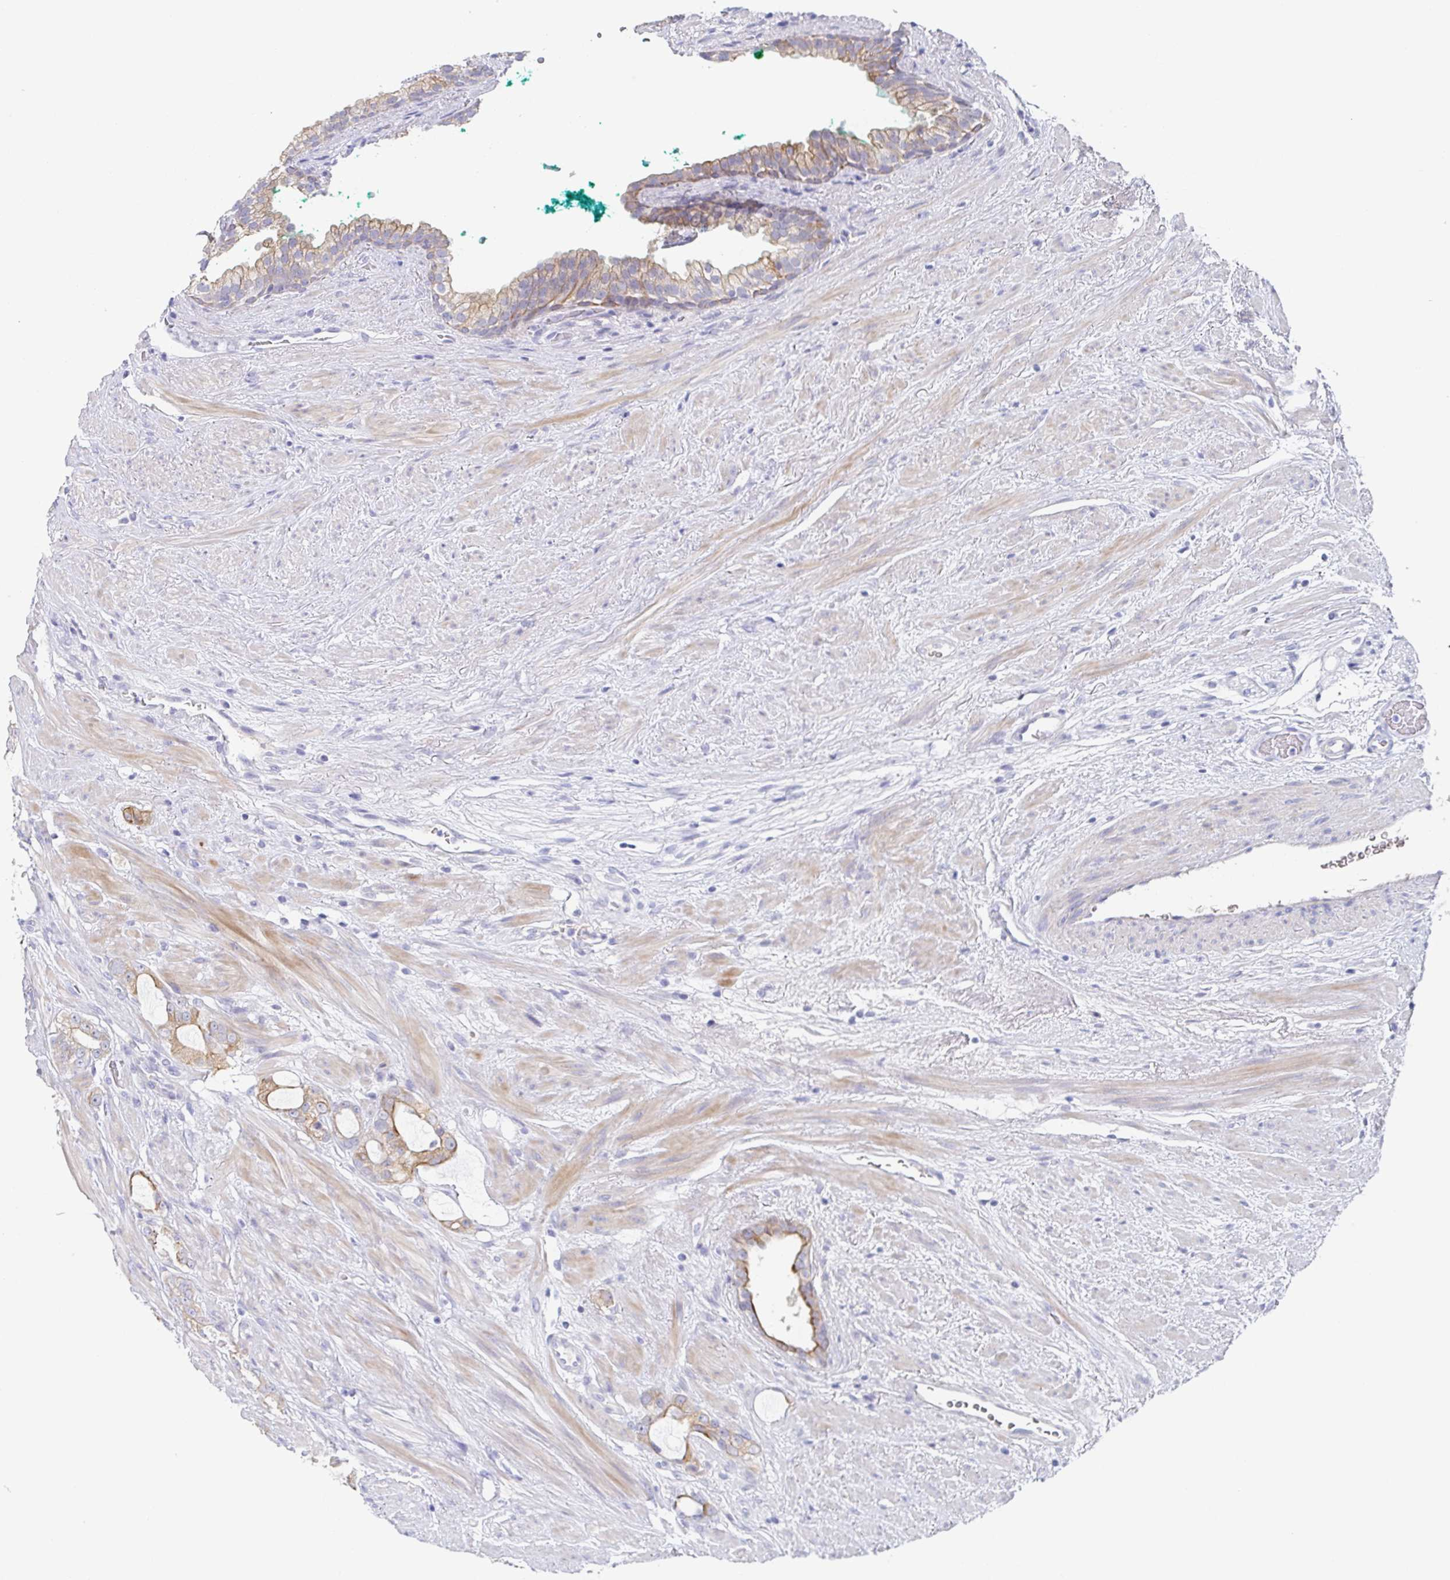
{"staining": {"intensity": "weak", "quantity": "25%-75%", "location": "cytoplasmic/membranous"}, "tissue": "prostate cancer", "cell_type": "Tumor cells", "image_type": "cancer", "snomed": [{"axis": "morphology", "description": "Adenocarcinoma, High grade"}, {"axis": "topography", "description": "Prostate"}], "caption": "Immunohistochemical staining of prostate high-grade adenocarcinoma shows low levels of weak cytoplasmic/membranous protein staining in approximately 25%-75% of tumor cells.", "gene": "RHOV", "patient": {"sex": "male", "age": 65}}